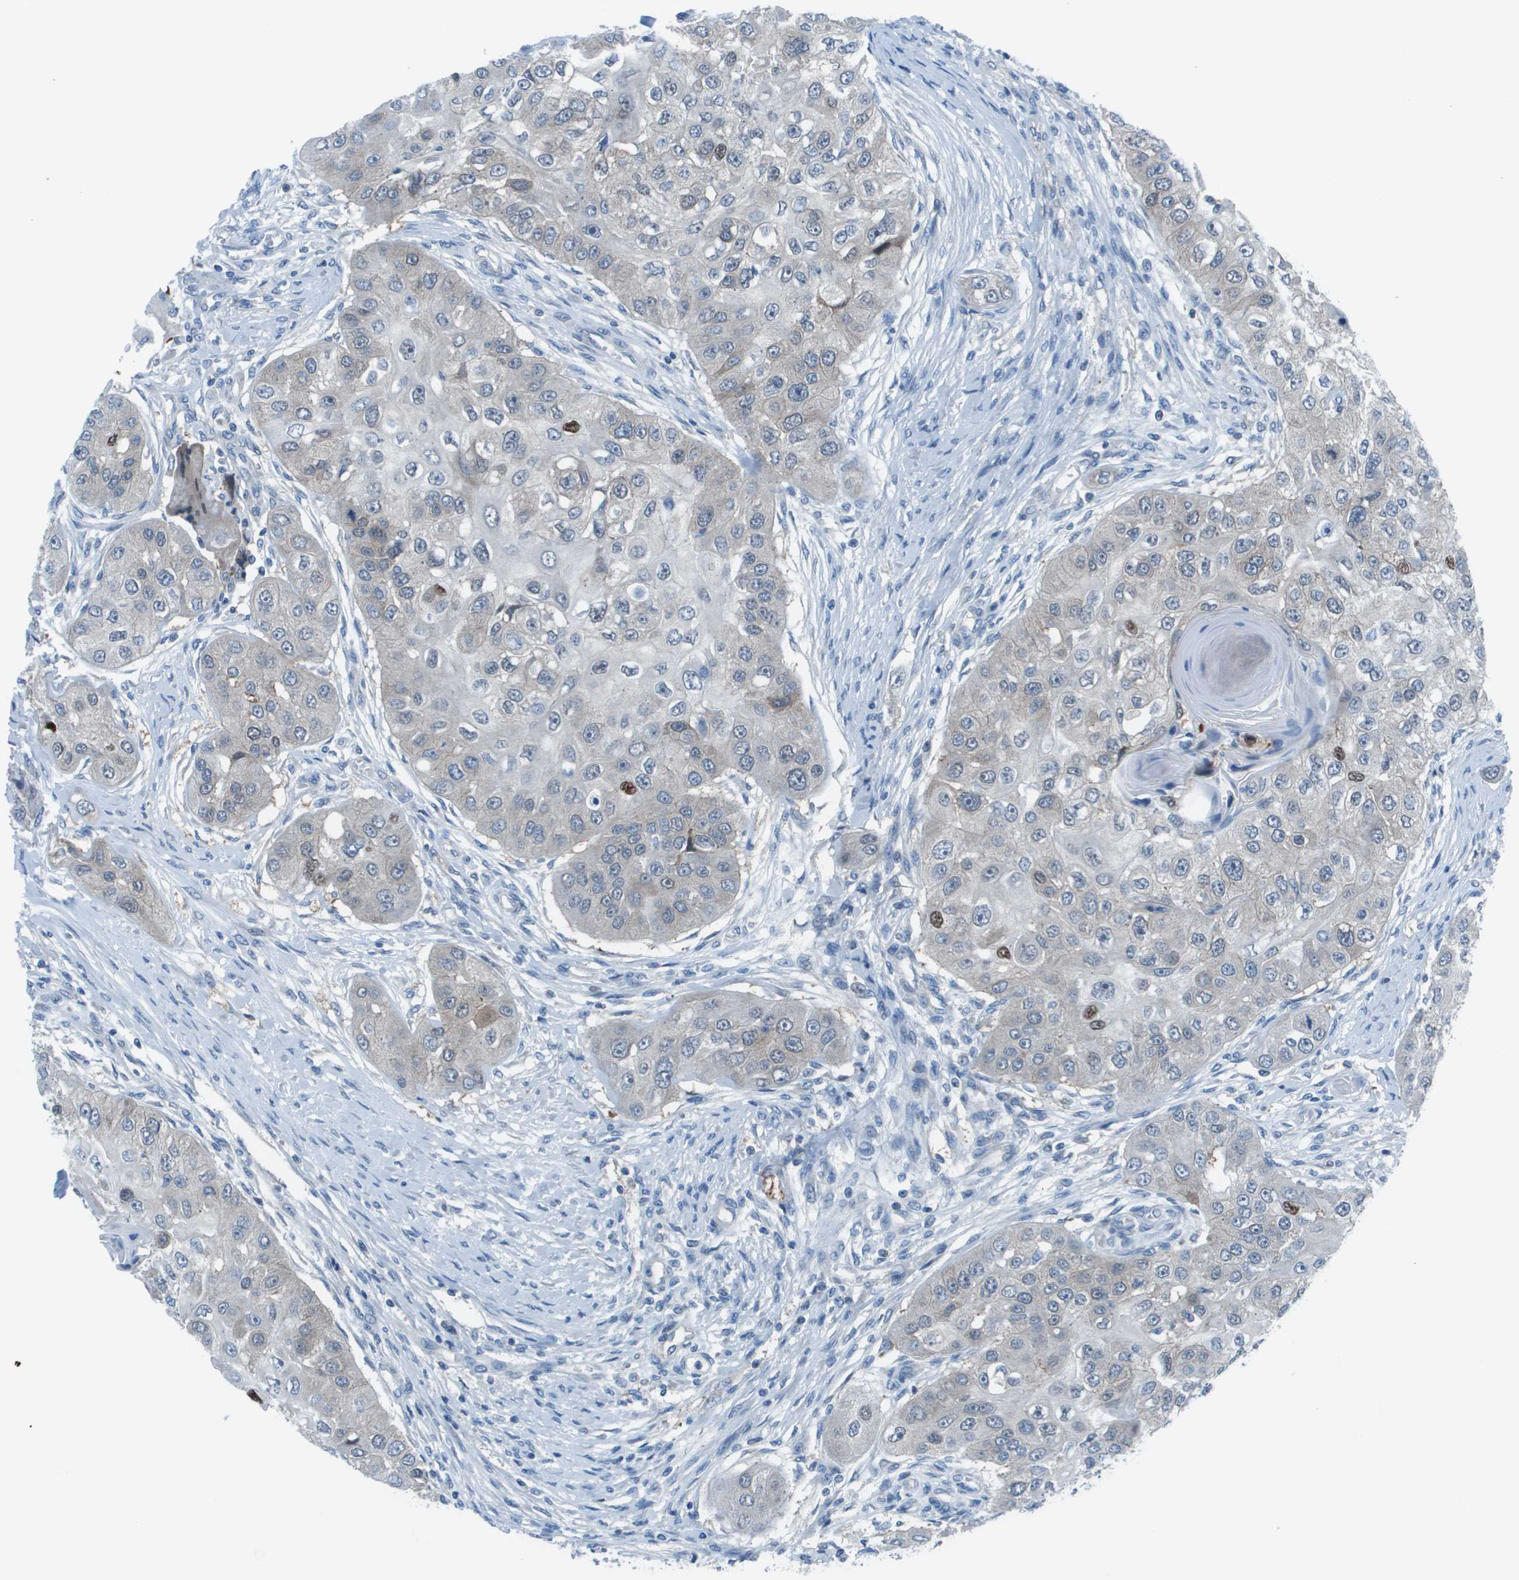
{"staining": {"intensity": "moderate", "quantity": "<25%", "location": "nuclear"}, "tissue": "head and neck cancer", "cell_type": "Tumor cells", "image_type": "cancer", "snomed": [{"axis": "morphology", "description": "Normal tissue, NOS"}, {"axis": "morphology", "description": "Squamous cell carcinoma, NOS"}, {"axis": "topography", "description": "Skeletal muscle"}, {"axis": "topography", "description": "Head-Neck"}], "caption": "Head and neck cancer was stained to show a protein in brown. There is low levels of moderate nuclear staining in about <25% of tumor cells.", "gene": "STIP1", "patient": {"sex": "male", "age": 51}}